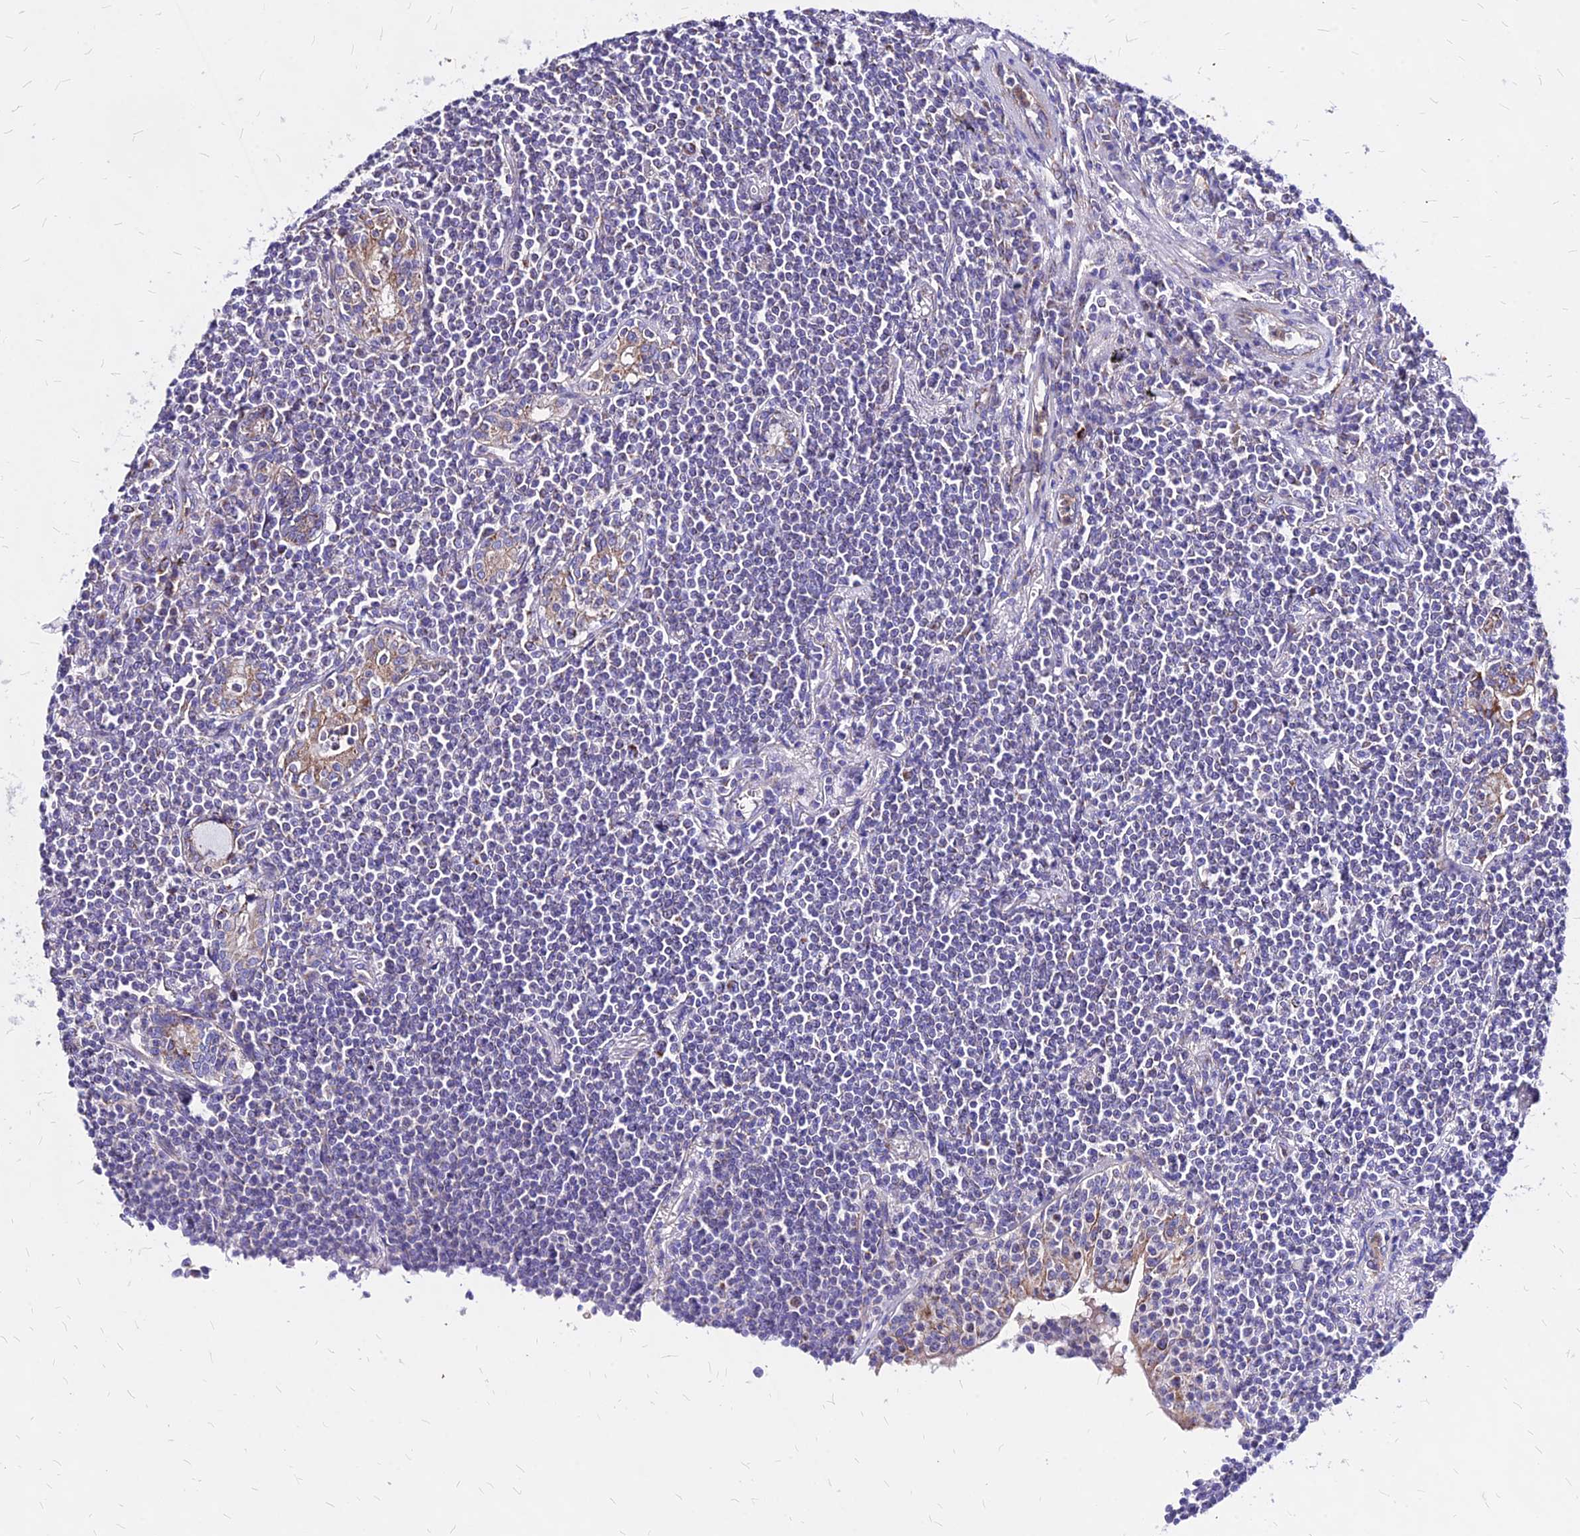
{"staining": {"intensity": "negative", "quantity": "none", "location": "none"}, "tissue": "lymphoma", "cell_type": "Tumor cells", "image_type": "cancer", "snomed": [{"axis": "morphology", "description": "Malignant lymphoma, non-Hodgkin's type, Low grade"}, {"axis": "topography", "description": "Lung"}], "caption": "Photomicrograph shows no protein expression in tumor cells of malignant lymphoma, non-Hodgkin's type (low-grade) tissue. (Brightfield microscopy of DAB (3,3'-diaminobenzidine) IHC at high magnification).", "gene": "MRPL3", "patient": {"sex": "female", "age": 71}}